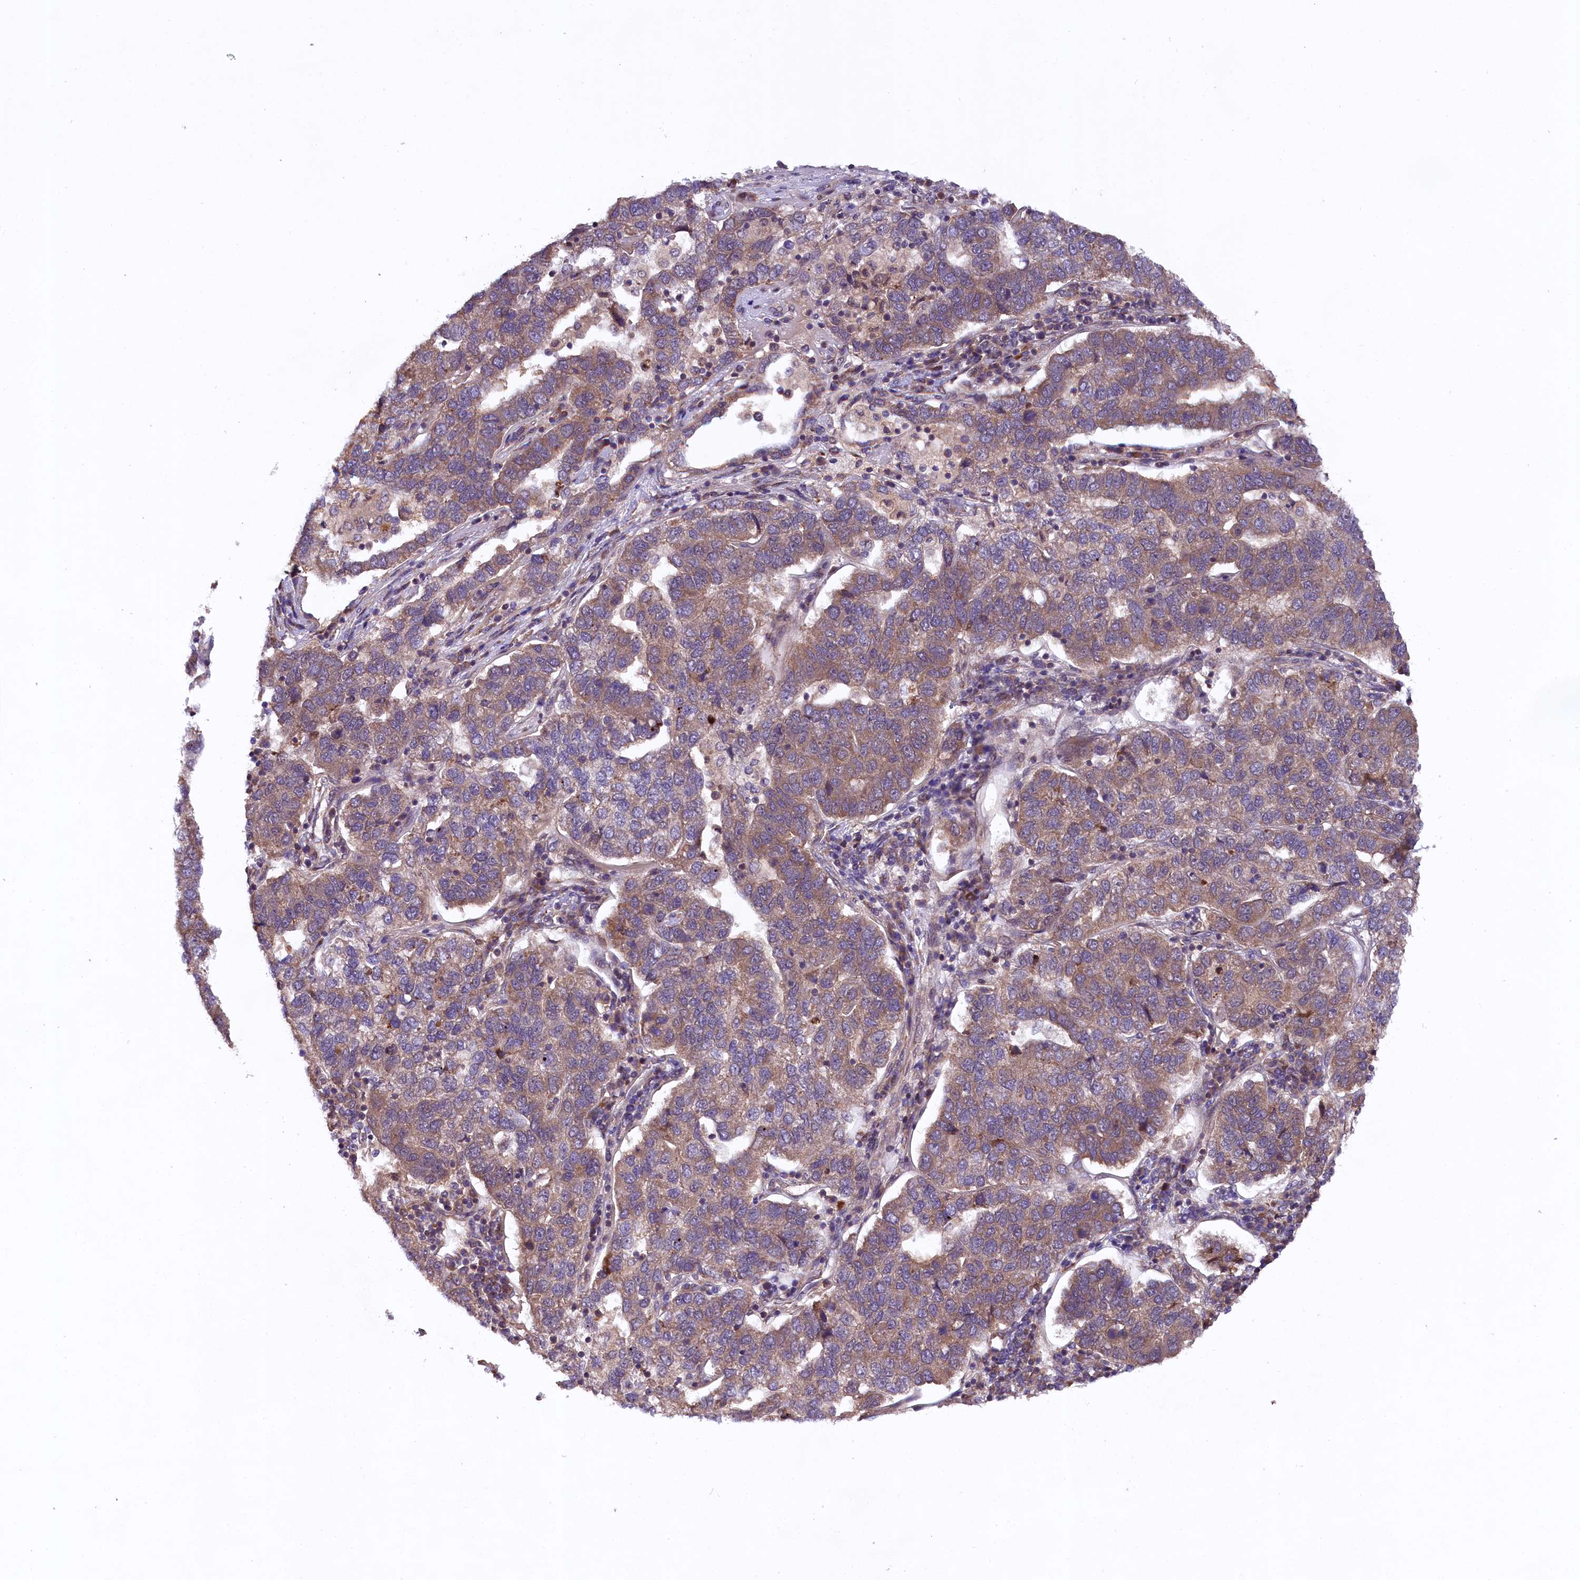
{"staining": {"intensity": "moderate", "quantity": ">75%", "location": "cytoplasmic/membranous"}, "tissue": "pancreatic cancer", "cell_type": "Tumor cells", "image_type": "cancer", "snomed": [{"axis": "morphology", "description": "Adenocarcinoma, NOS"}, {"axis": "topography", "description": "Pancreas"}], "caption": "Immunohistochemistry (IHC) of human adenocarcinoma (pancreatic) shows medium levels of moderate cytoplasmic/membranous staining in approximately >75% of tumor cells.", "gene": "DOHH", "patient": {"sex": "female", "age": 61}}